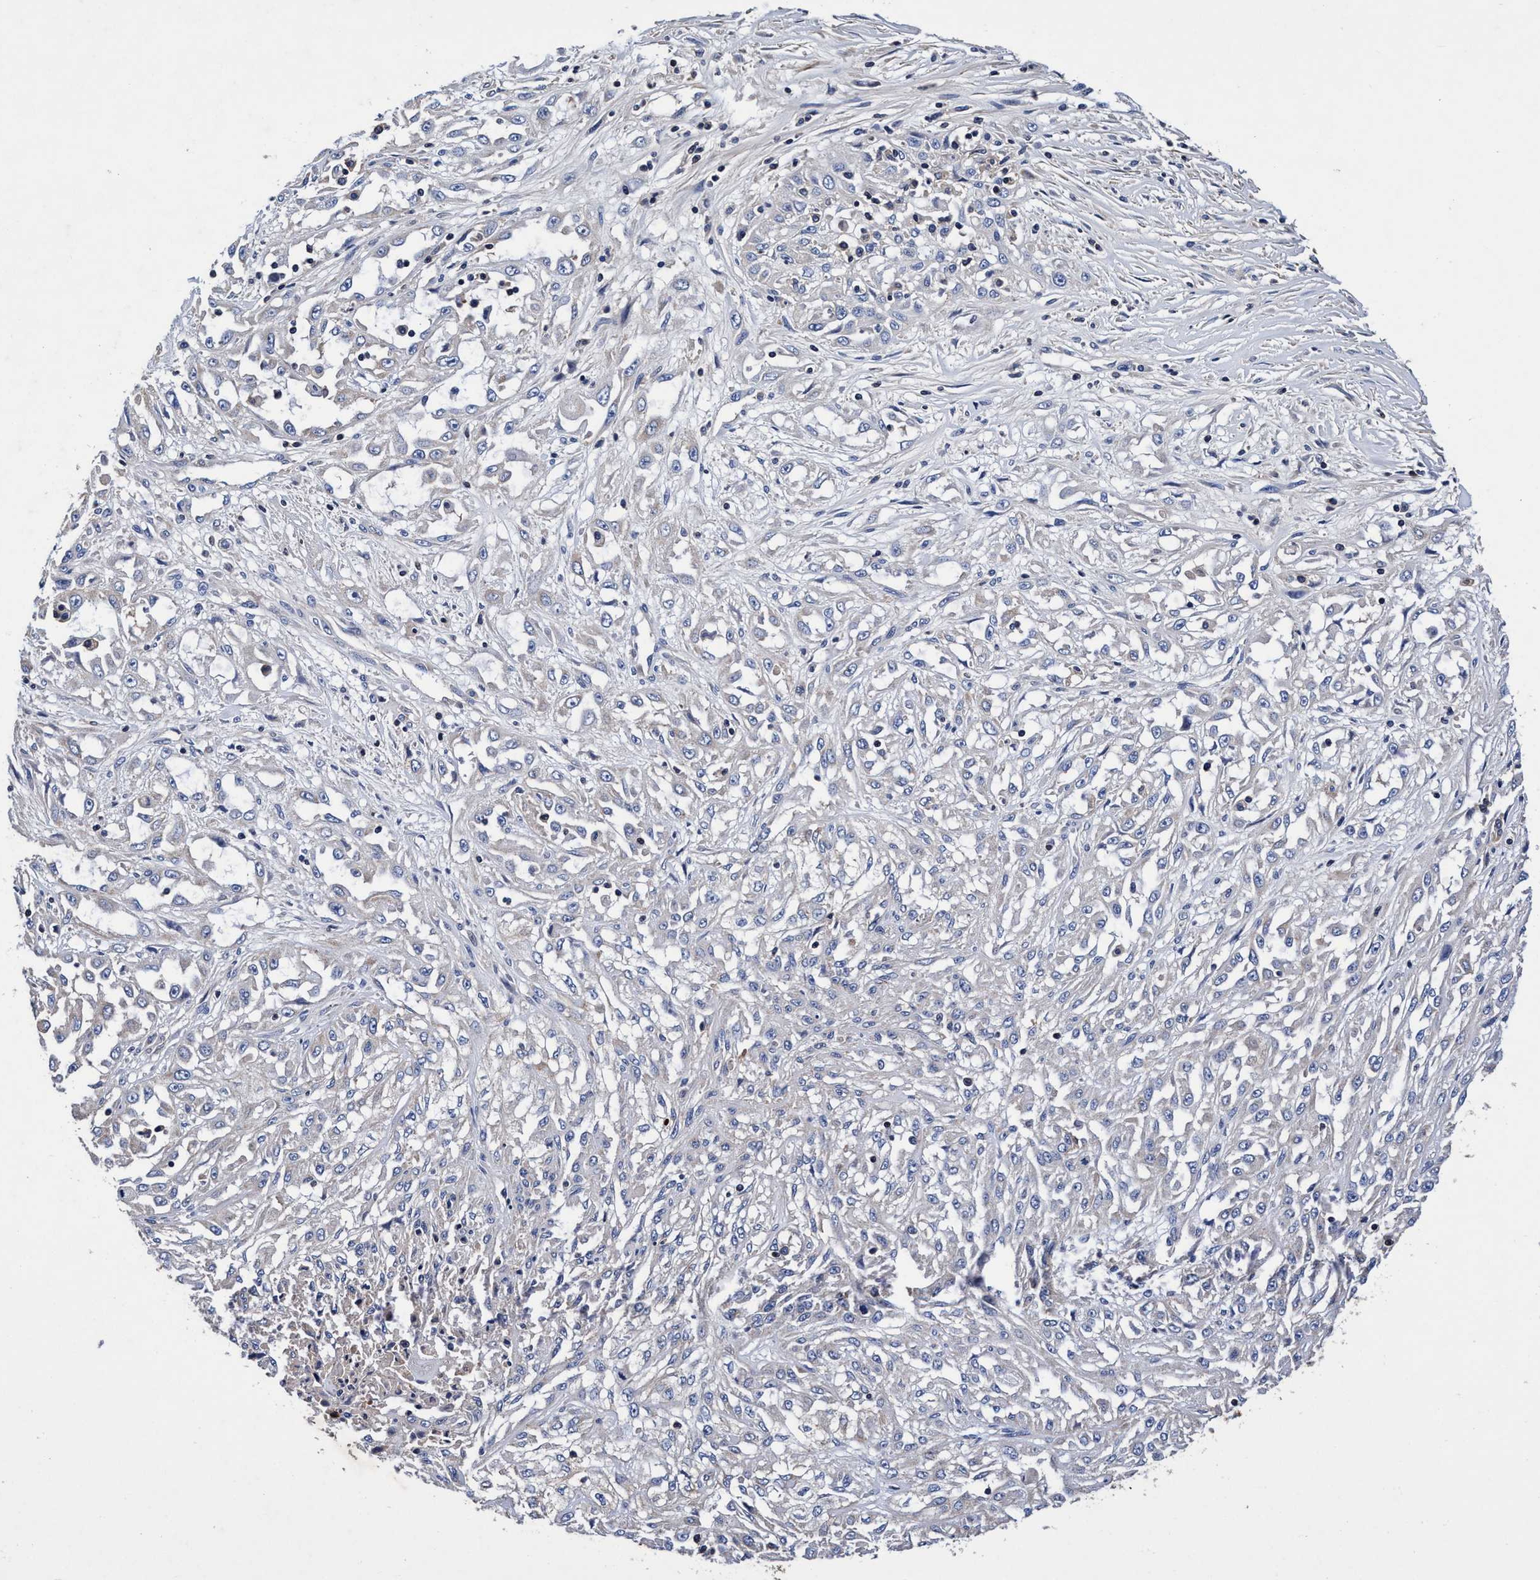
{"staining": {"intensity": "negative", "quantity": "none", "location": "none"}, "tissue": "skin cancer", "cell_type": "Tumor cells", "image_type": "cancer", "snomed": [{"axis": "morphology", "description": "Squamous cell carcinoma, NOS"}, {"axis": "morphology", "description": "Squamous cell carcinoma, metastatic, NOS"}, {"axis": "topography", "description": "Skin"}, {"axis": "topography", "description": "Lymph node"}], "caption": "An immunohistochemistry histopathology image of skin squamous cell carcinoma is shown. There is no staining in tumor cells of skin squamous cell carcinoma.", "gene": "RNF208", "patient": {"sex": "male", "age": 75}}